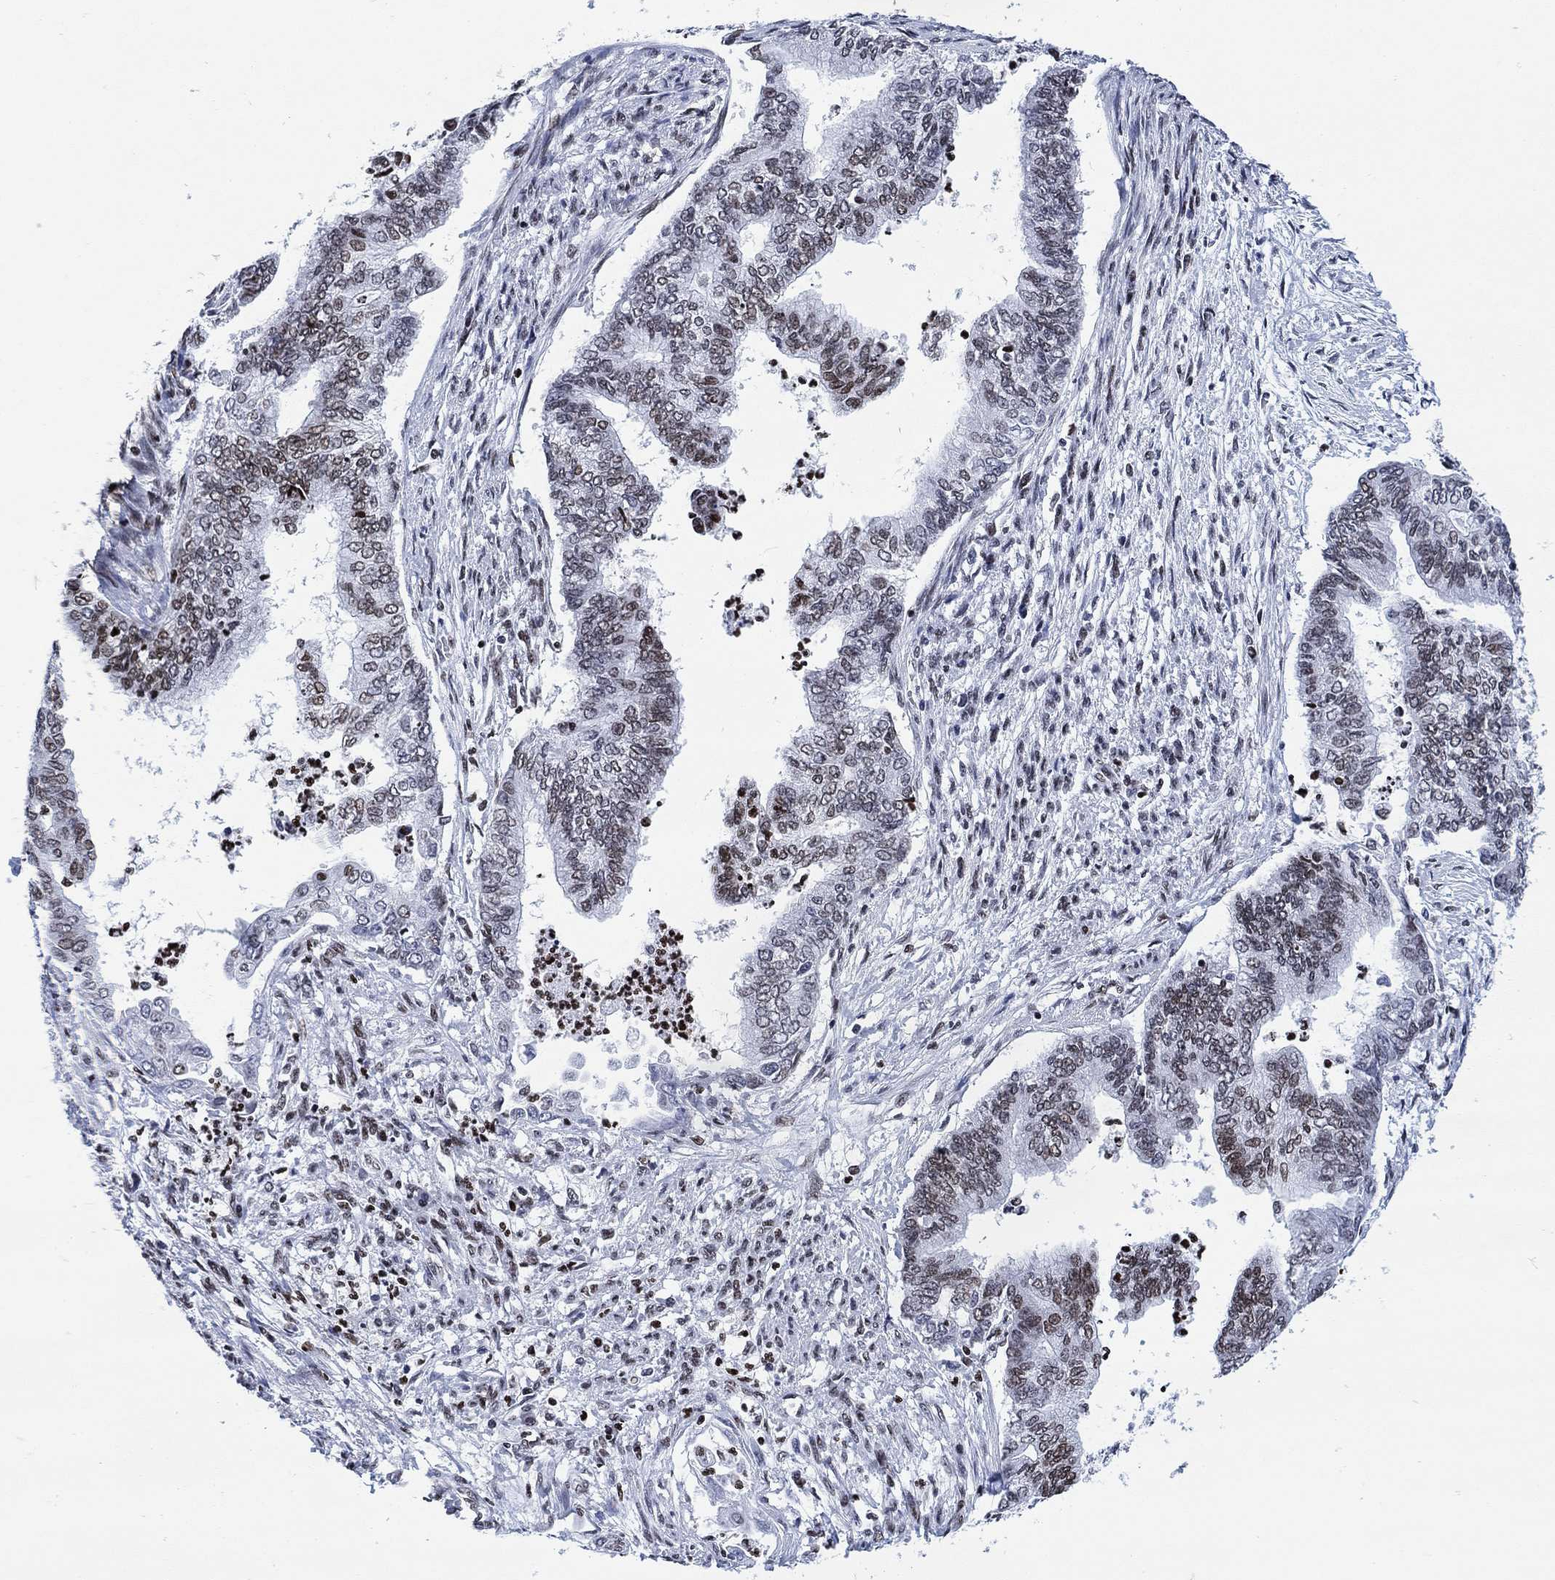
{"staining": {"intensity": "moderate", "quantity": "25%-75%", "location": "nuclear"}, "tissue": "endometrial cancer", "cell_type": "Tumor cells", "image_type": "cancer", "snomed": [{"axis": "morphology", "description": "Adenocarcinoma, NOS"}, {"axis": "topography", "description": "Endometrium"}], "caption": "A brown stain shows moderate nuclear staining of a protein in human endometrial cancer tumor cells. Immunohistochemistry stains the protein in brown and the nuclei are stained blue.", "gene": "H1-10", "patient": {"sex": "female", "age": 65}}